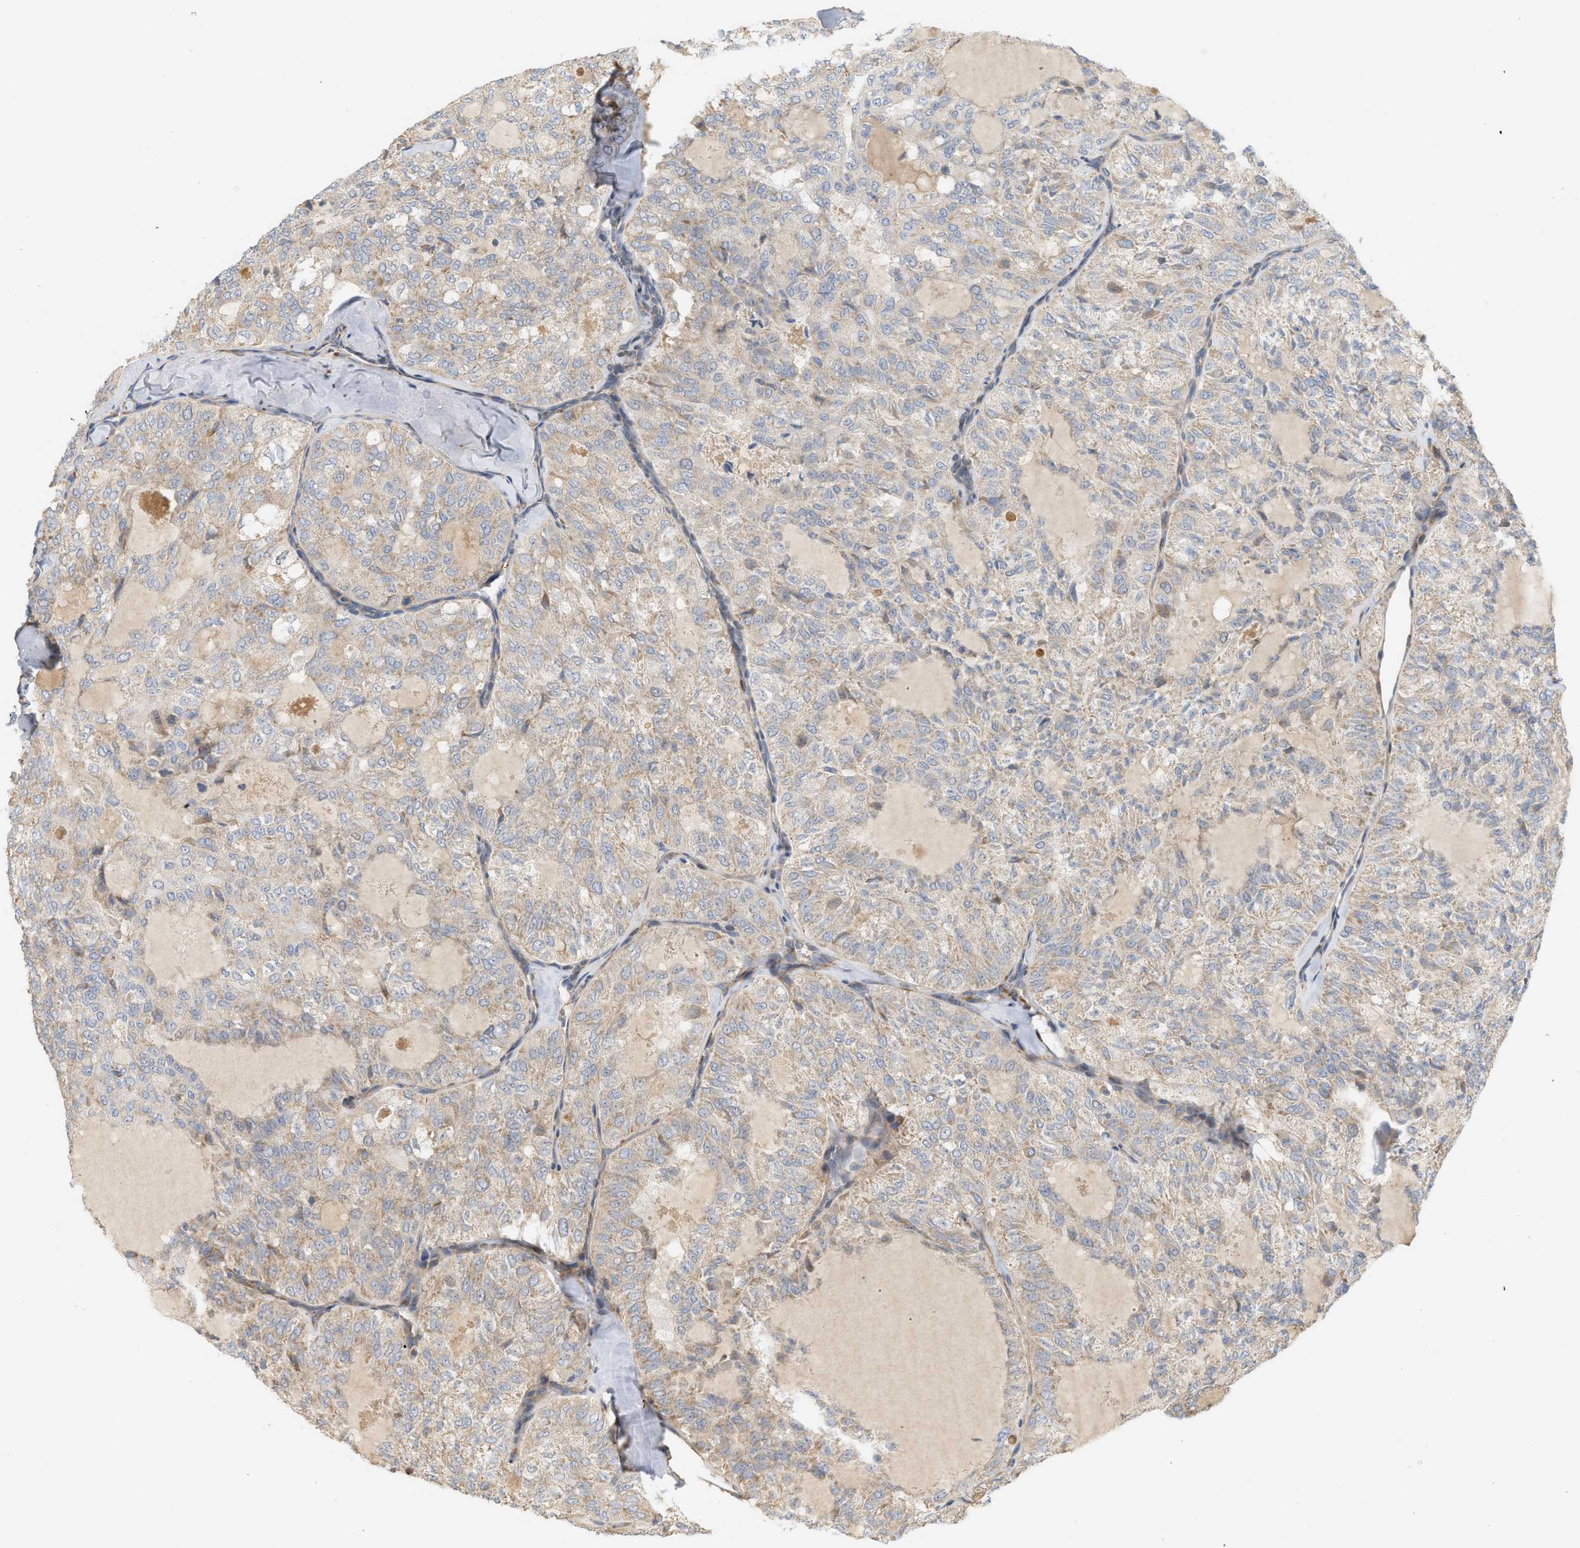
{"staining": {"intensity": "weak", "quantity": "25%-75%", "location": "cytoplasmic/membranous"}, "tissue": "thyroid cancer", "cell_type": "Tumor cells", "image_type": "cancer", "snomed": [{"axis": "morphology", "description": "Follicular adenoma carcinoma, NOS"}, {"axis": "topography", "description": "Thyroid gland"}], "caption": "This is an image of immunohistochemistry staining of thyroid cancer (follicular adenoma carcinoma), which shows weak staining in the cytoplasmic/membranous of tumor cells.", "gene": "SVOP", "patient": {"sex": "male", "age": 75}}